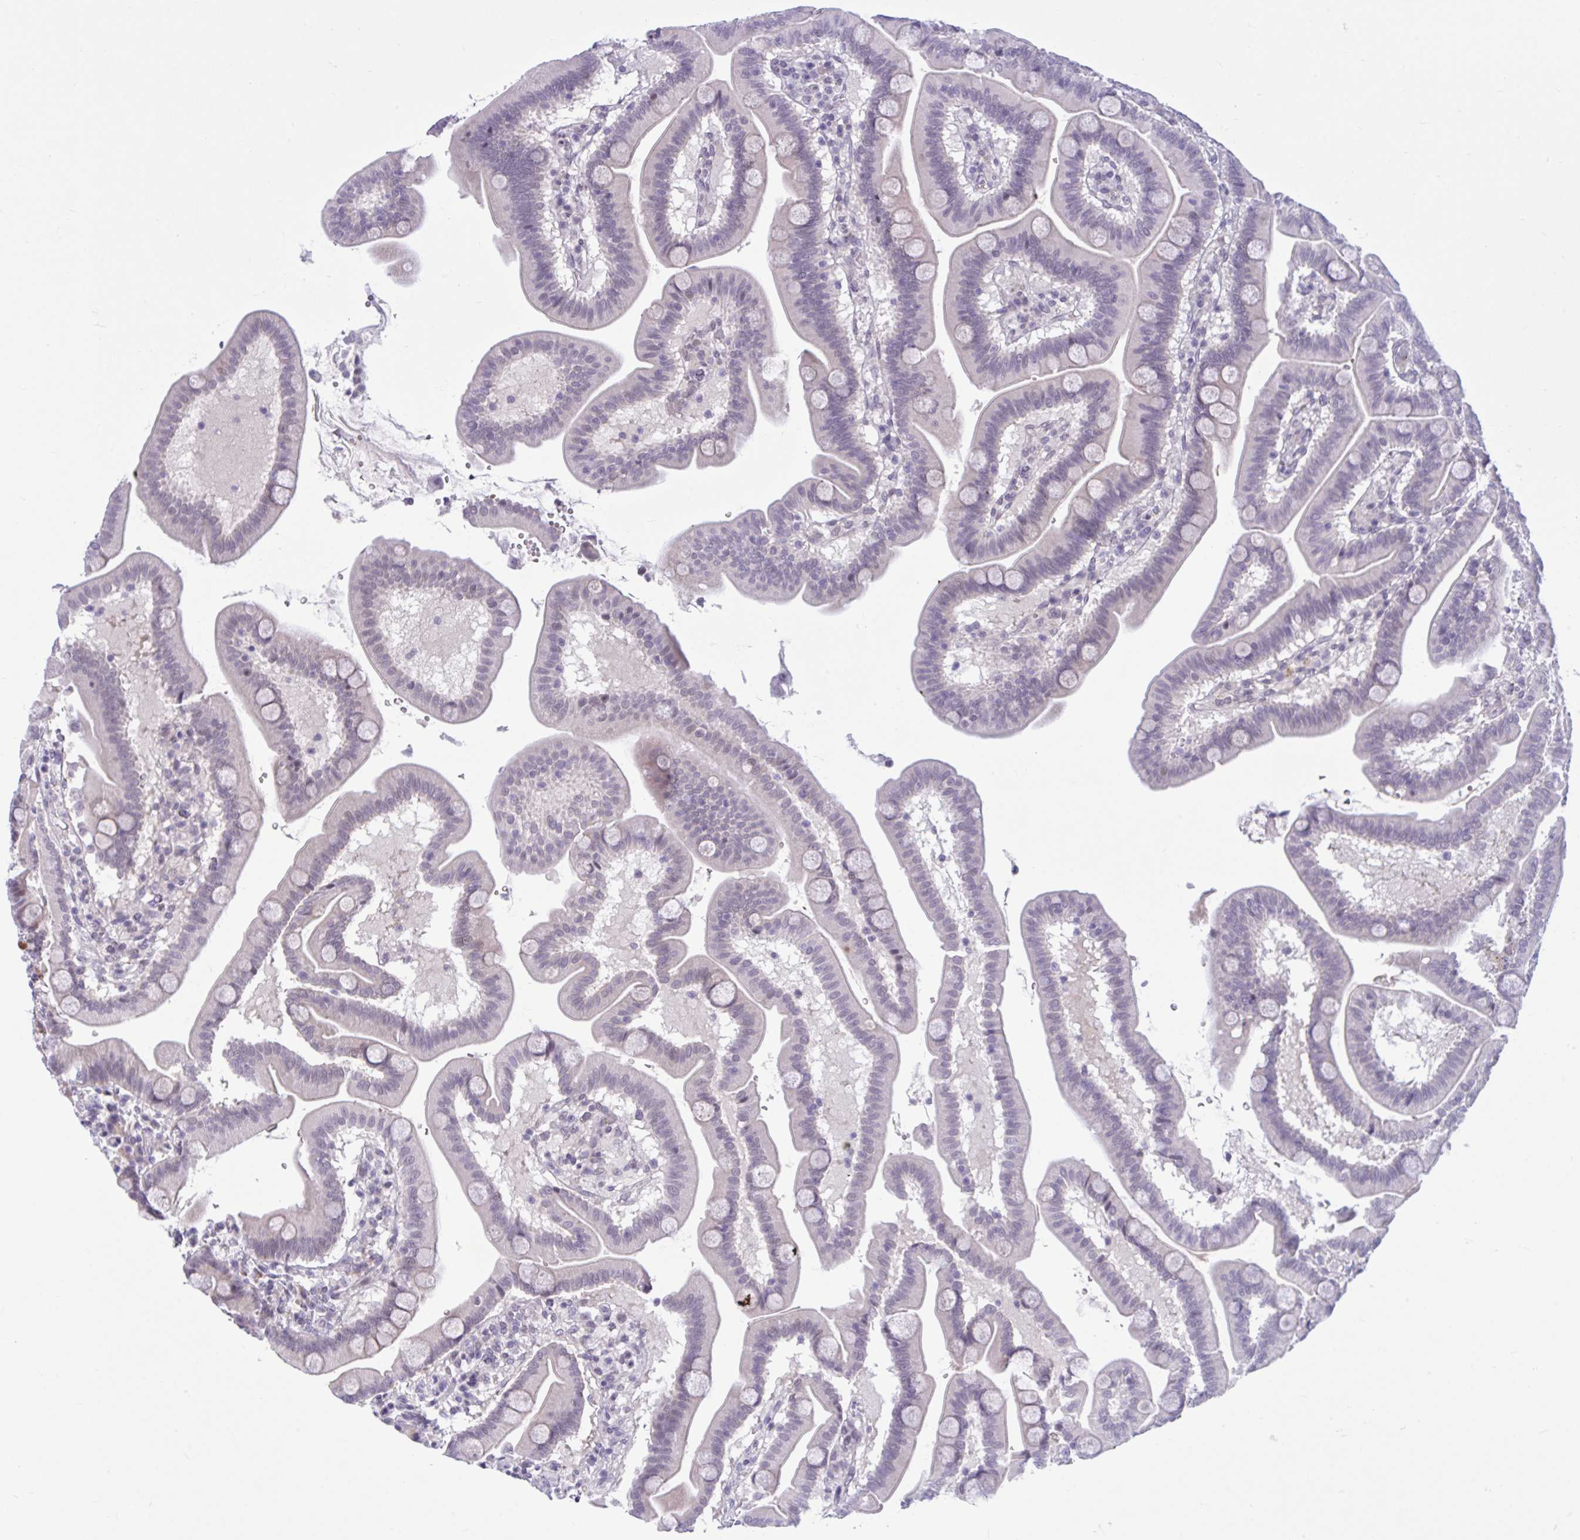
{"staining": {"intensity": "moderate", "quantity": "<25%", "location": "cytoplasmic/membranous"}, "tissue": "duodenum", "cell_type": "Glandular cells", "image_type": "normal", "snomed": [{"axis": "morphology", "description": "Normal tissue, NOS"}, {"axis": "topography", "description": "Duodenum"}], "caption": "The immunohistochemical stain shows moderate cytoplasmic/membranous staining in glandular cells of benign duodenum. The staining was performed using DAB (3,3'-diaminobenzidine) to visualize the protein expression in brown, while the nuclei were stained in blue with hematoxylin (Magnification: 20x).", "gene": "CNGB3", "patient": {"sex": "male", "age": 59}}